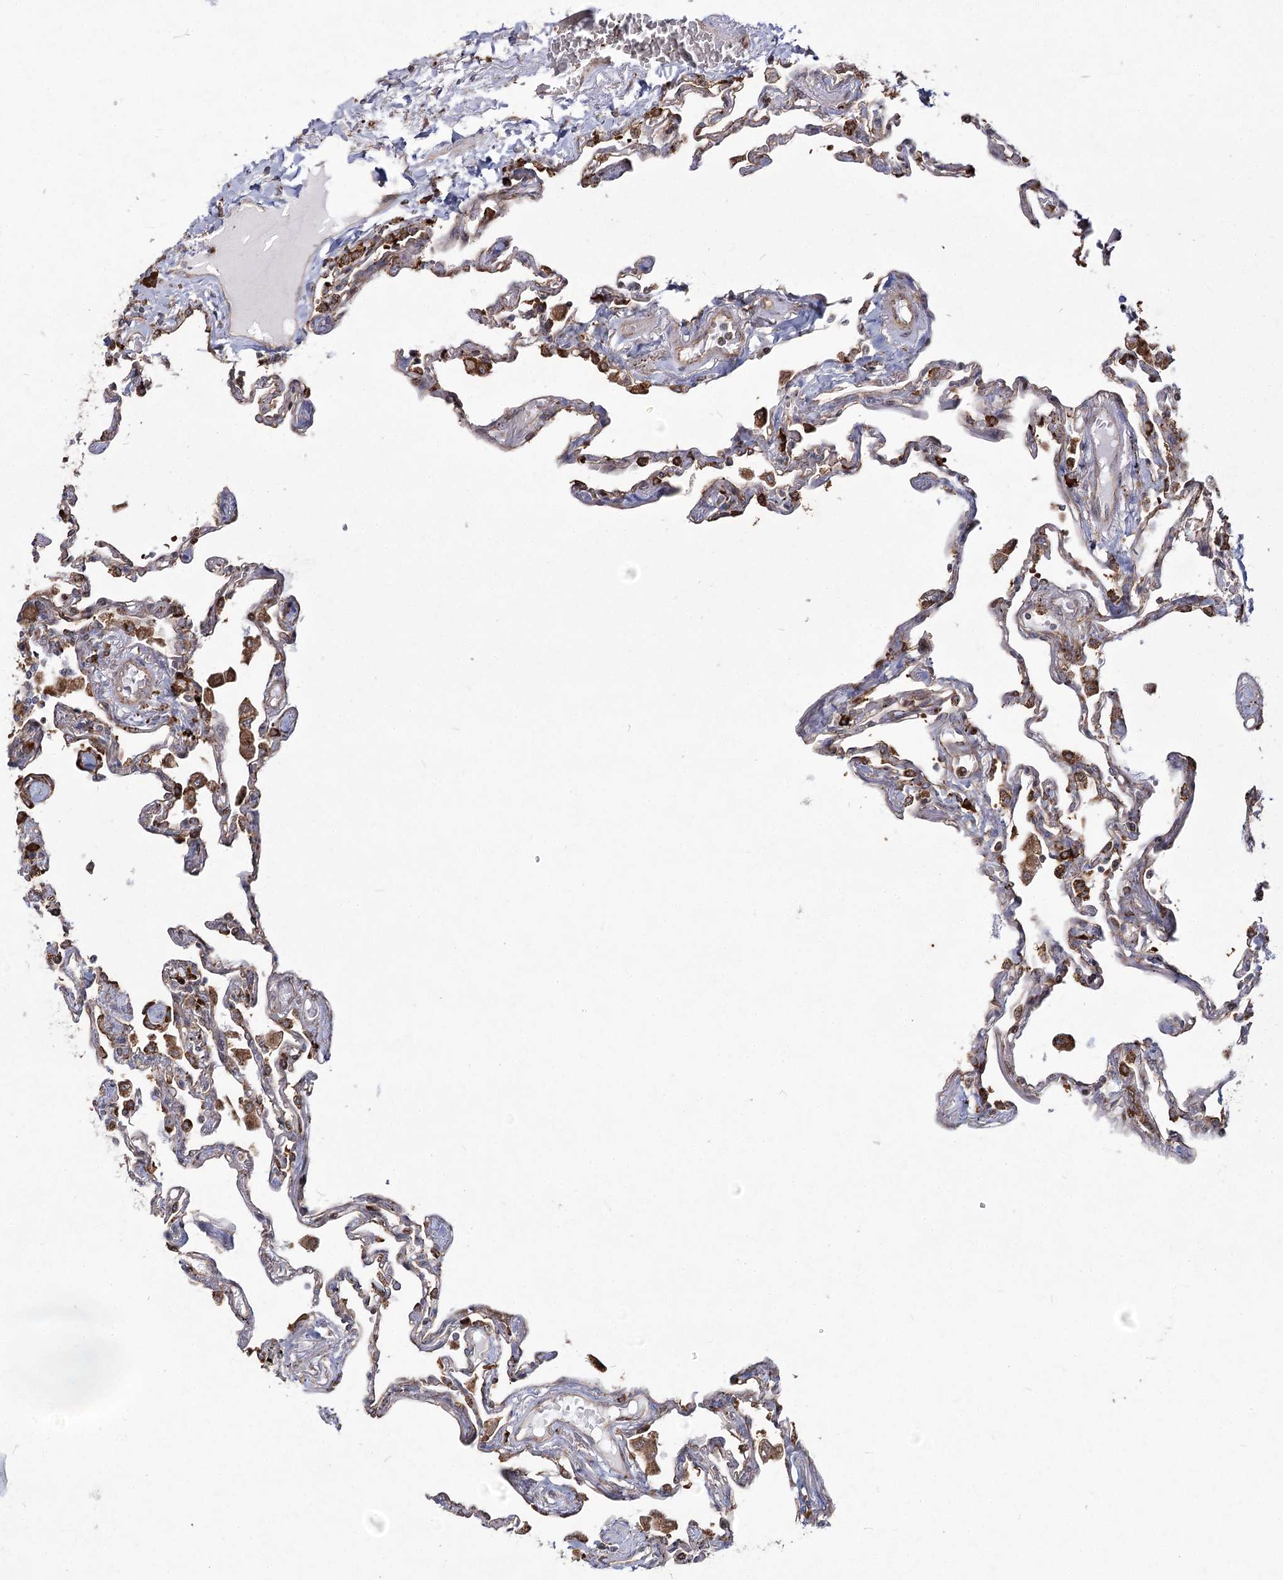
{"staining": {"intensity": "strong", "quantity": "25%-75%", "location": "cytoplasmic/membranous"}, "tissue": "lung", "cell_type": "Alveolar cells", "image_type": "normal", "snomed": [{"axis": "morphology", "description": "Normal tissue, NOS"}, {"axis": "topography", "description": "Lung"}], "caption": "Normal lung was stained to show a protein in brown. There is high levels of strong cytoplasmic/membranous expression in approximately 25%-75% of alveolar cells. Immunohistochemistry (ihc) stains the protein of interest in brown and the nuclei are stained blue.", "gene": "NHLRC2", "patient": {"sex": "female", "age": 67}}